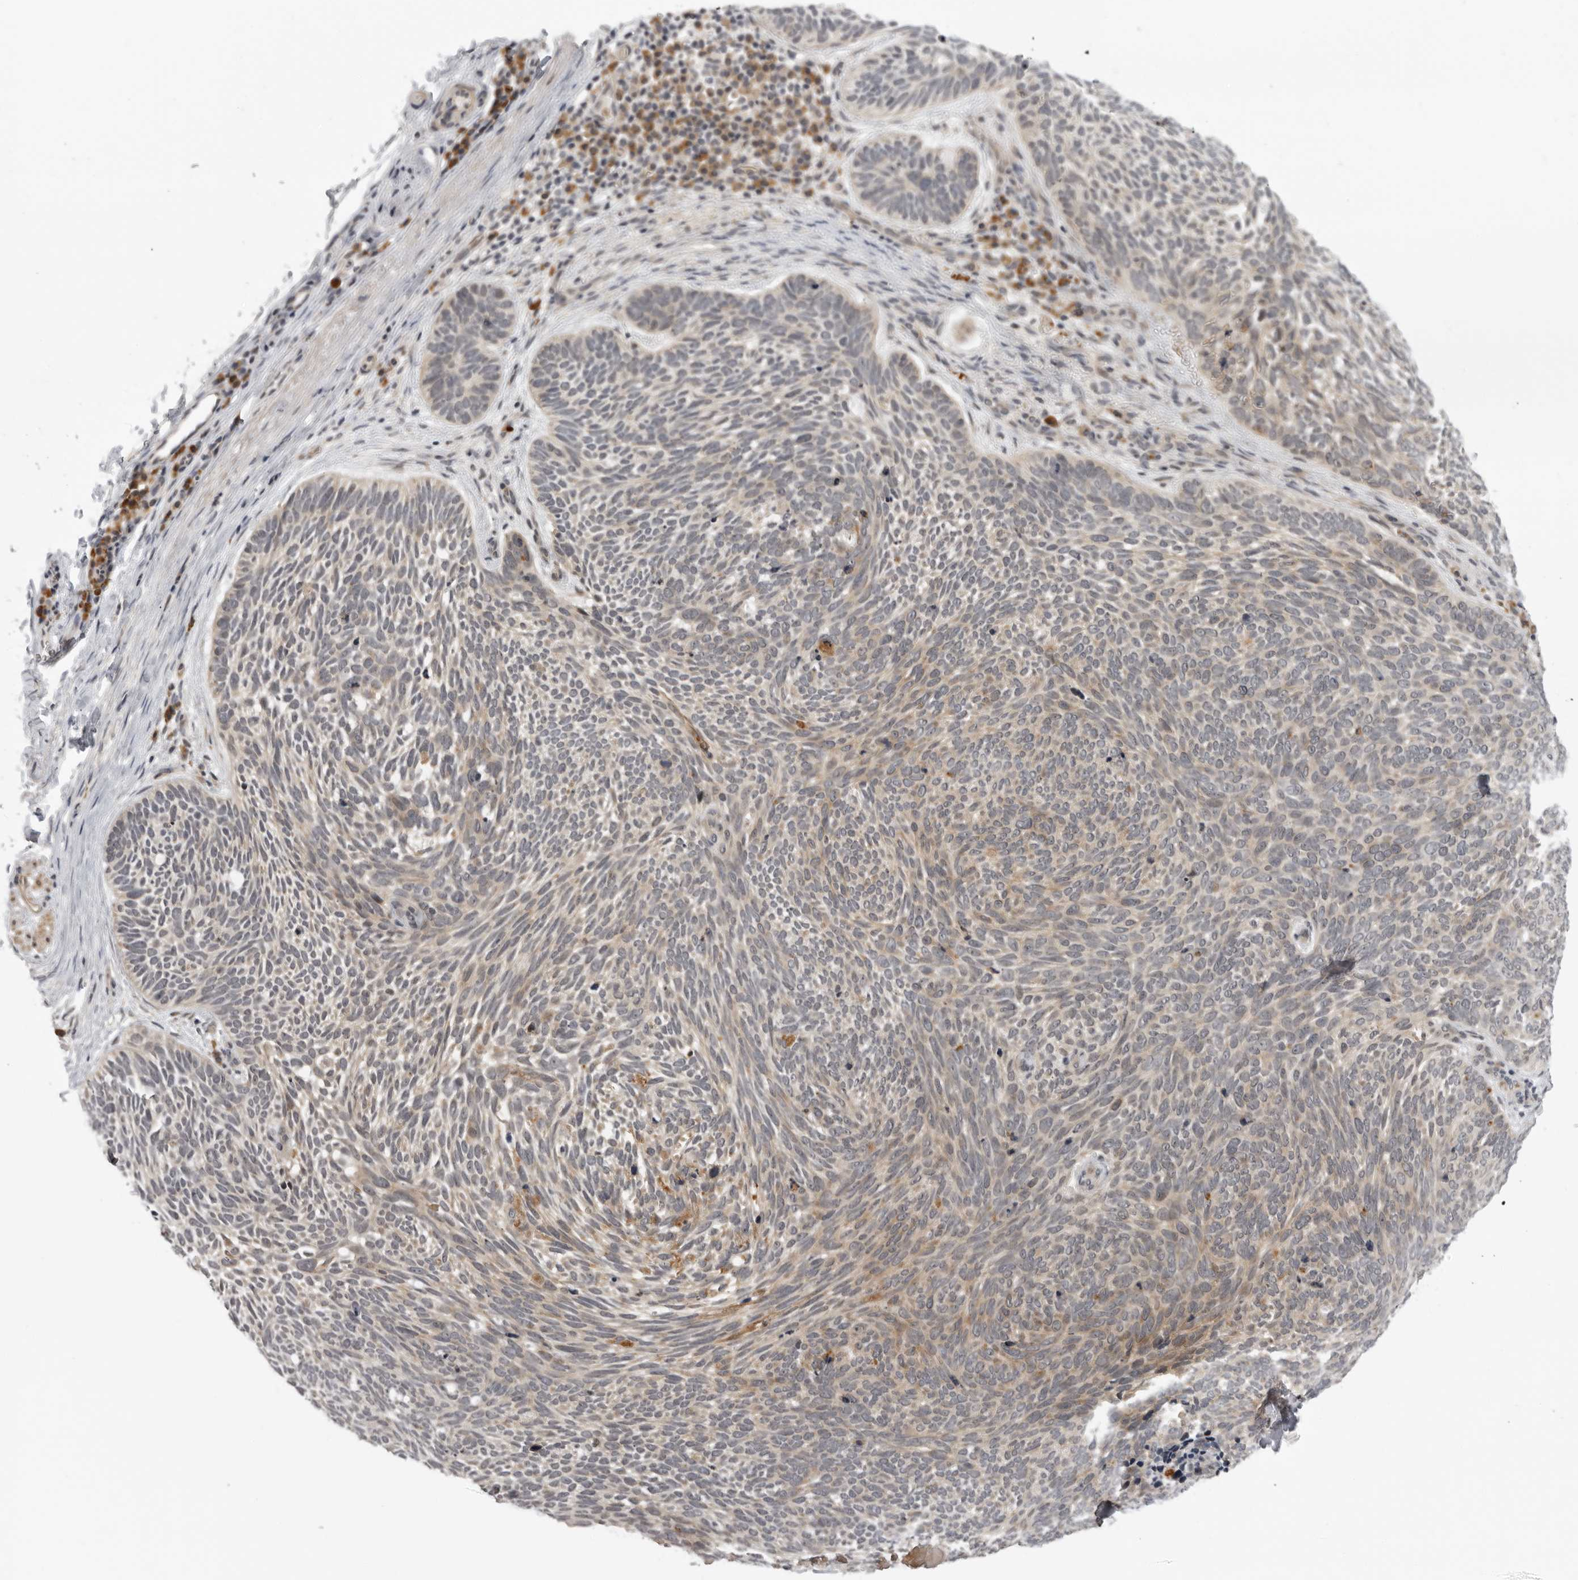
{"staining": {"intensity": "moderate", "quantity": "<25%", "location": "cytoplasmic/membranous"}, "tissue": "skin cancer", "cell_type": "Tumor cells", "image_type": "cancer", "snomed": [{"axis": "morphology", "description": "Basal cell carcinoma"}, {"axis": "topography", "description": "Skin"}], "caption": "Immunohistochemistry image of human basal cell carcinoma (skin) stained for a protein (brown), which reveals low levels of moderate cytoplasmic/membranous expression in about <25% of tumor cells.", "gene": "ALPK2", "patient": {"sex": "female", "age": 85}}